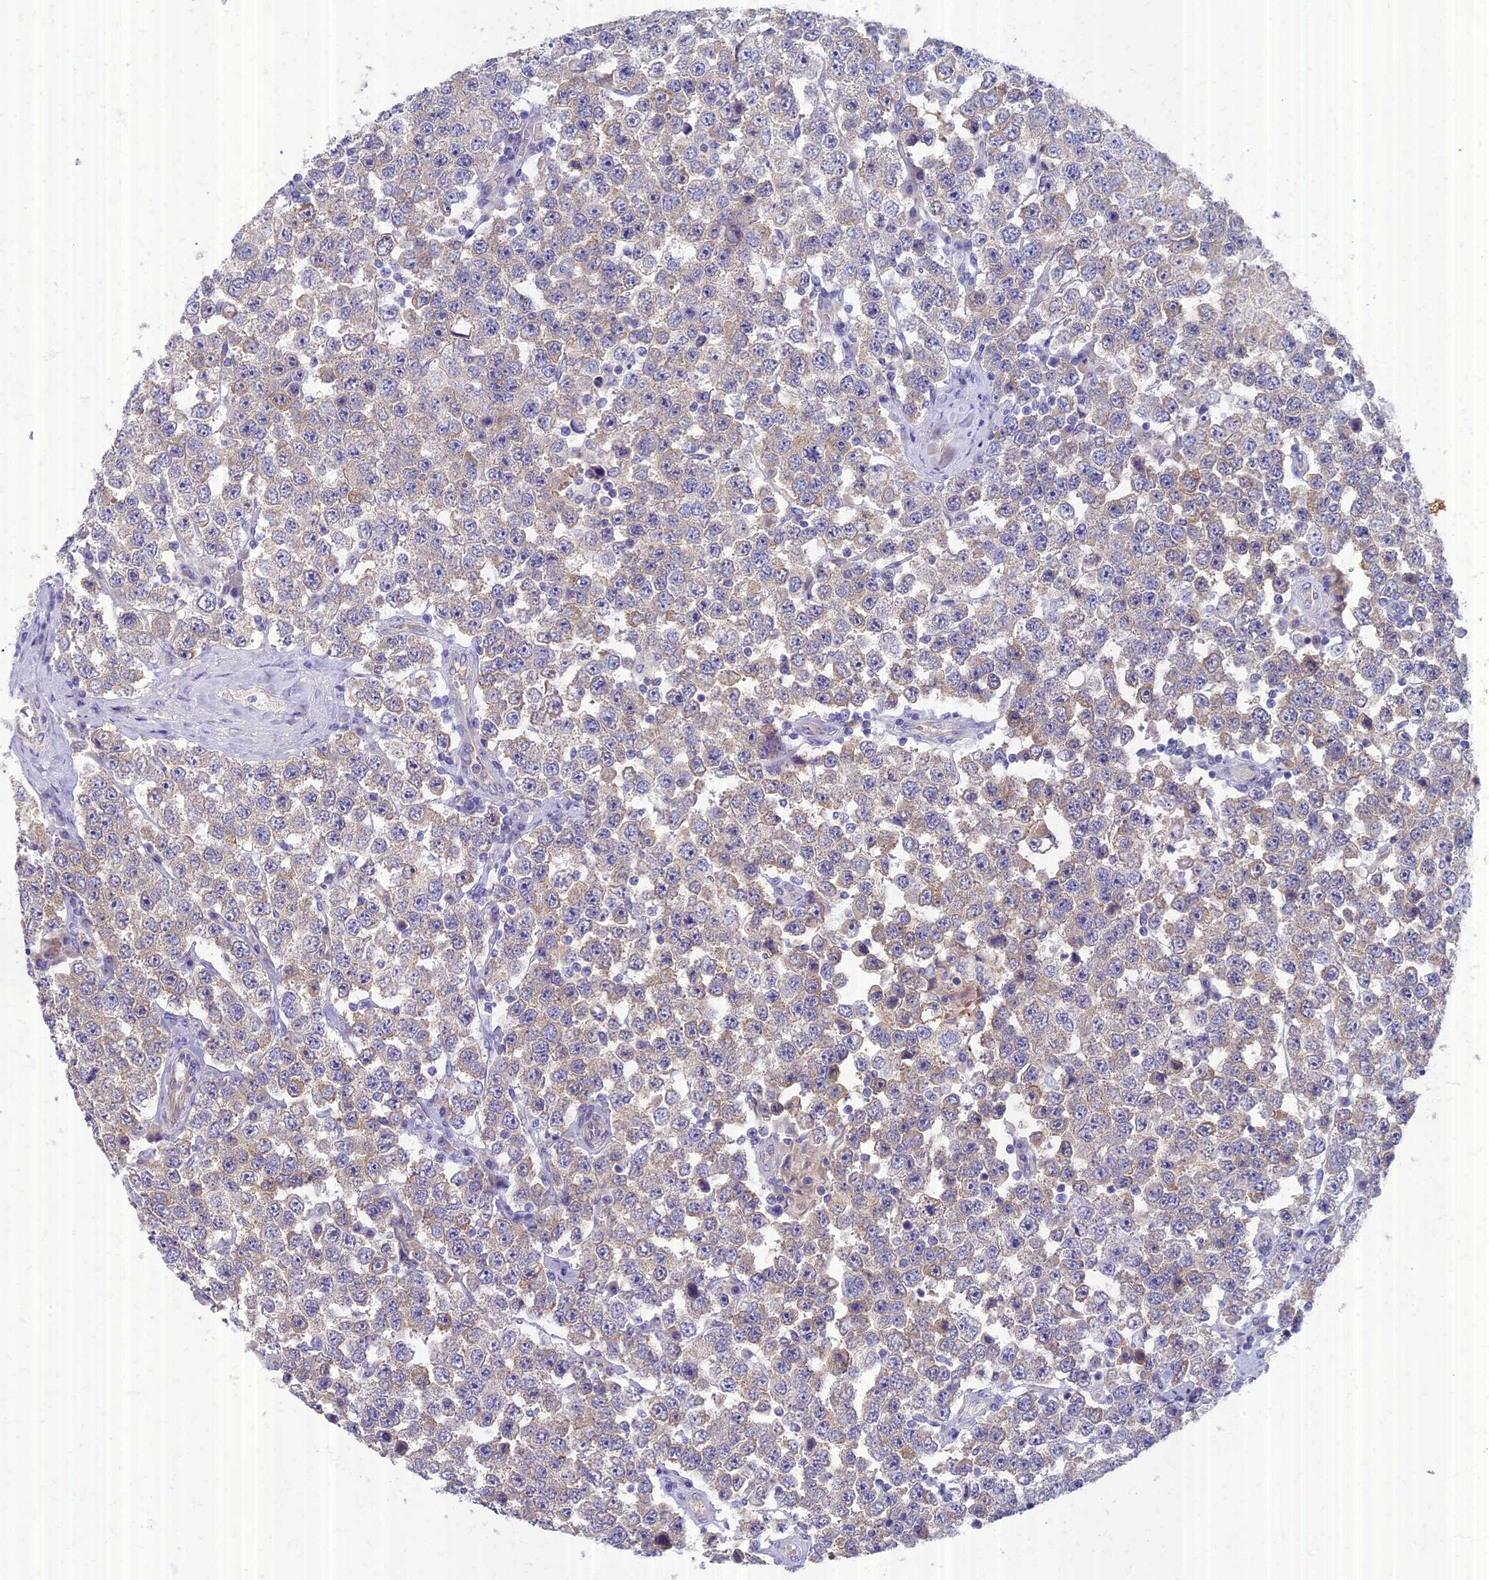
{"staining": {"intensity": "weak", "quantity": "<25%", "location": "cytoplasmic/membranous"}, "tissue": "testis cancer", "cell_type": "Tumor cells", "image_type": "cancer", "snomed": [{"axis": "morphology", "description": "Seminoma, NOS"}, {"axis": "topography", "description": "Testis"}], "caption": "The histopathology image displays no staining of tumor cells in seminoma (testis).", "gene": "AP4E1", "patient": {"sex": "male", "age": 28}}